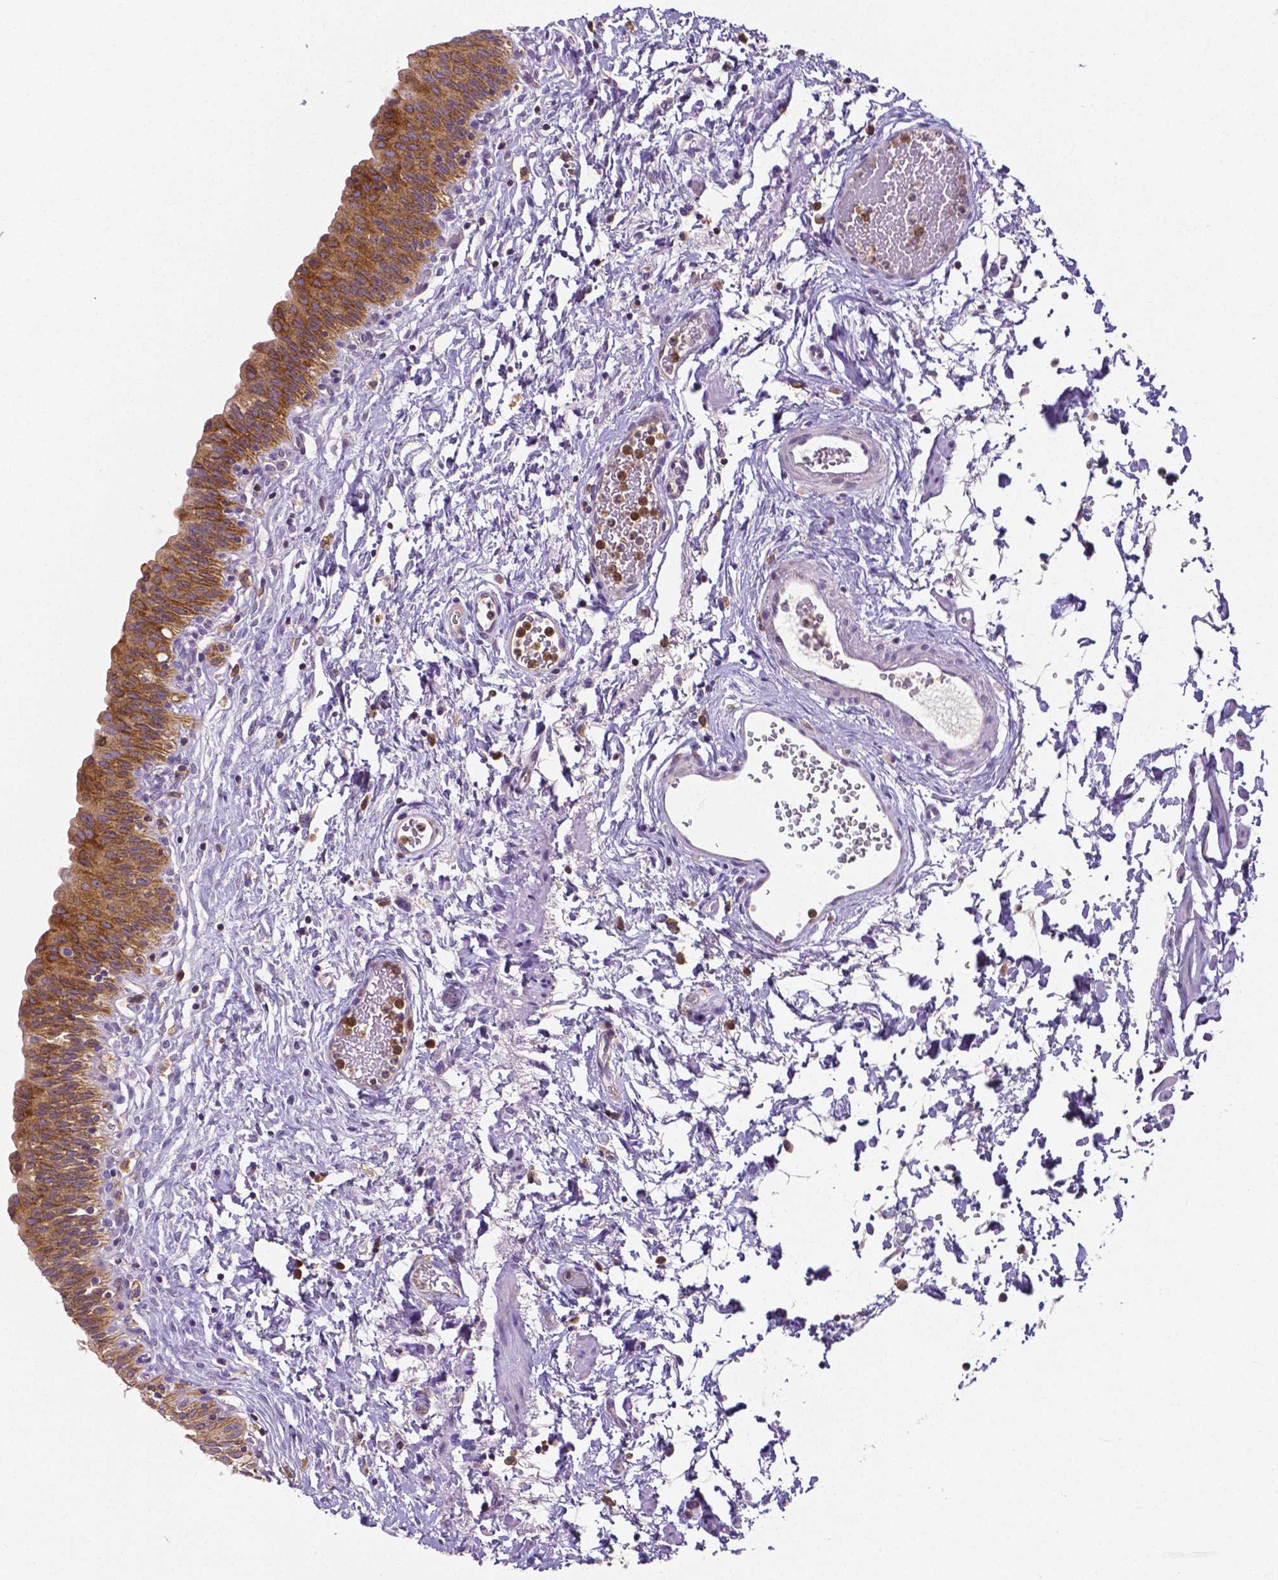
{"staining": {"intensity": "strong", "quantity": ">75%", "location": "cytoplasmic/membranous"}, "tissue": "urinary bladder", "cell_type": "Urothelial cells", "image_type": "normal", "snomed": [{"axis": "morphology", "description": "Normal tissue, NOS"}, {"axis": "topography", "description": "Urinary bladder"}], "caption": "There is high levels of strong cytoplasmic/membranous staining in urothelial cells of normal urinary bladder, as demonstrated by immunohistochemical staining (brown color).", "gene": "DICER1", "patient": {"sex": "male", "age": 56}}